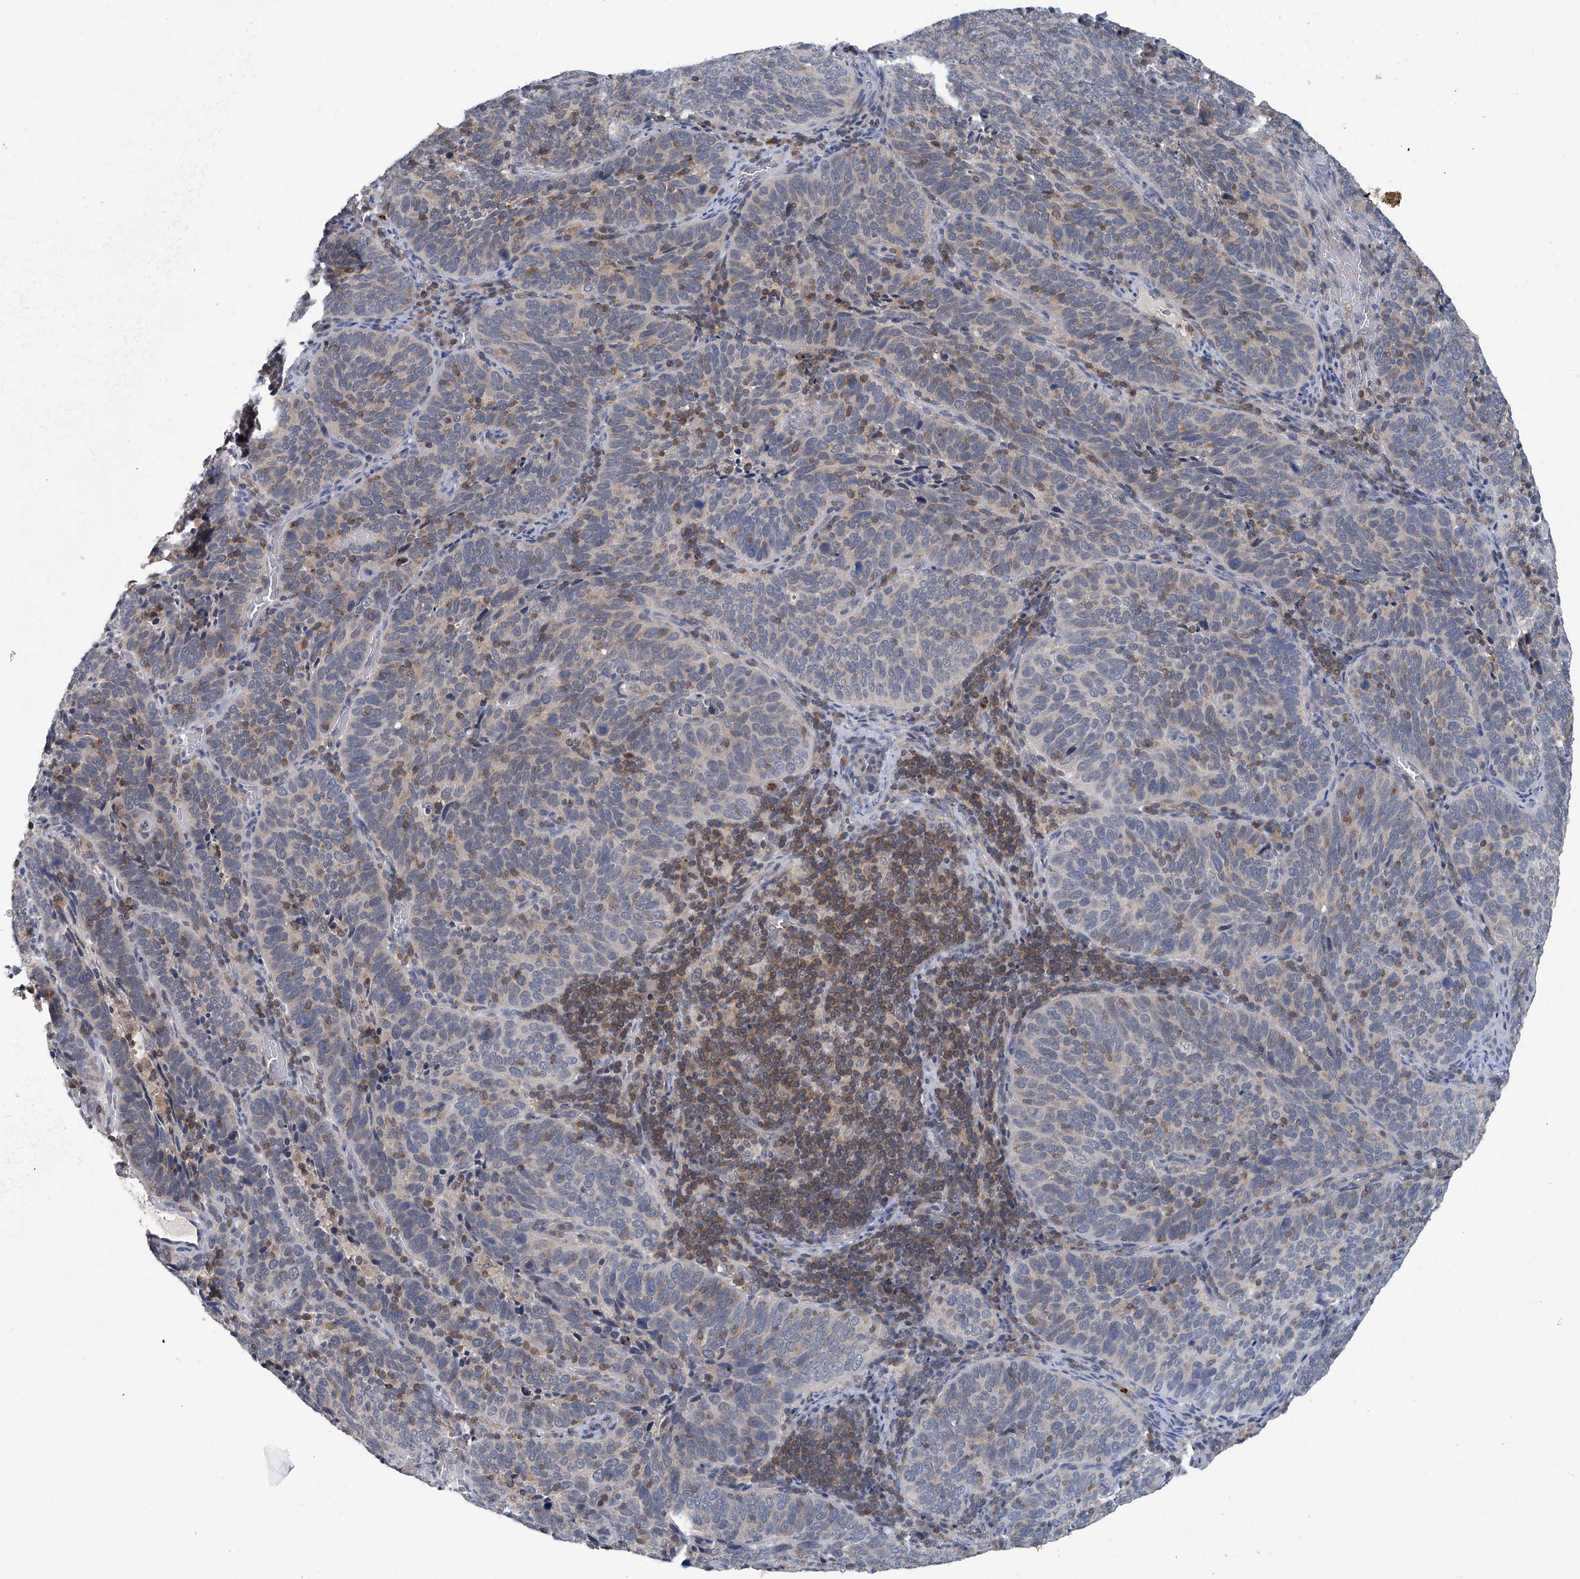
{"staining": {"intensity": "weak", "quantity": "<25%", "location": "cytoplasmic/membranous"}, "tissue": "cervical cancer", "cell_type": "Tumor cells", "image_type": "cancer", "snomed": [{"axis": "morphology", "description": "Squamous cell carcinoma, NOS"}, {"axis": "topography", "description": "Cervix"}], "caption": "IHC of squamous cell carcinoma (cervical) shows no staining in tumor cells.", "gene": "AKNAD1", "patient": {"sex": "female", "age": 60}}